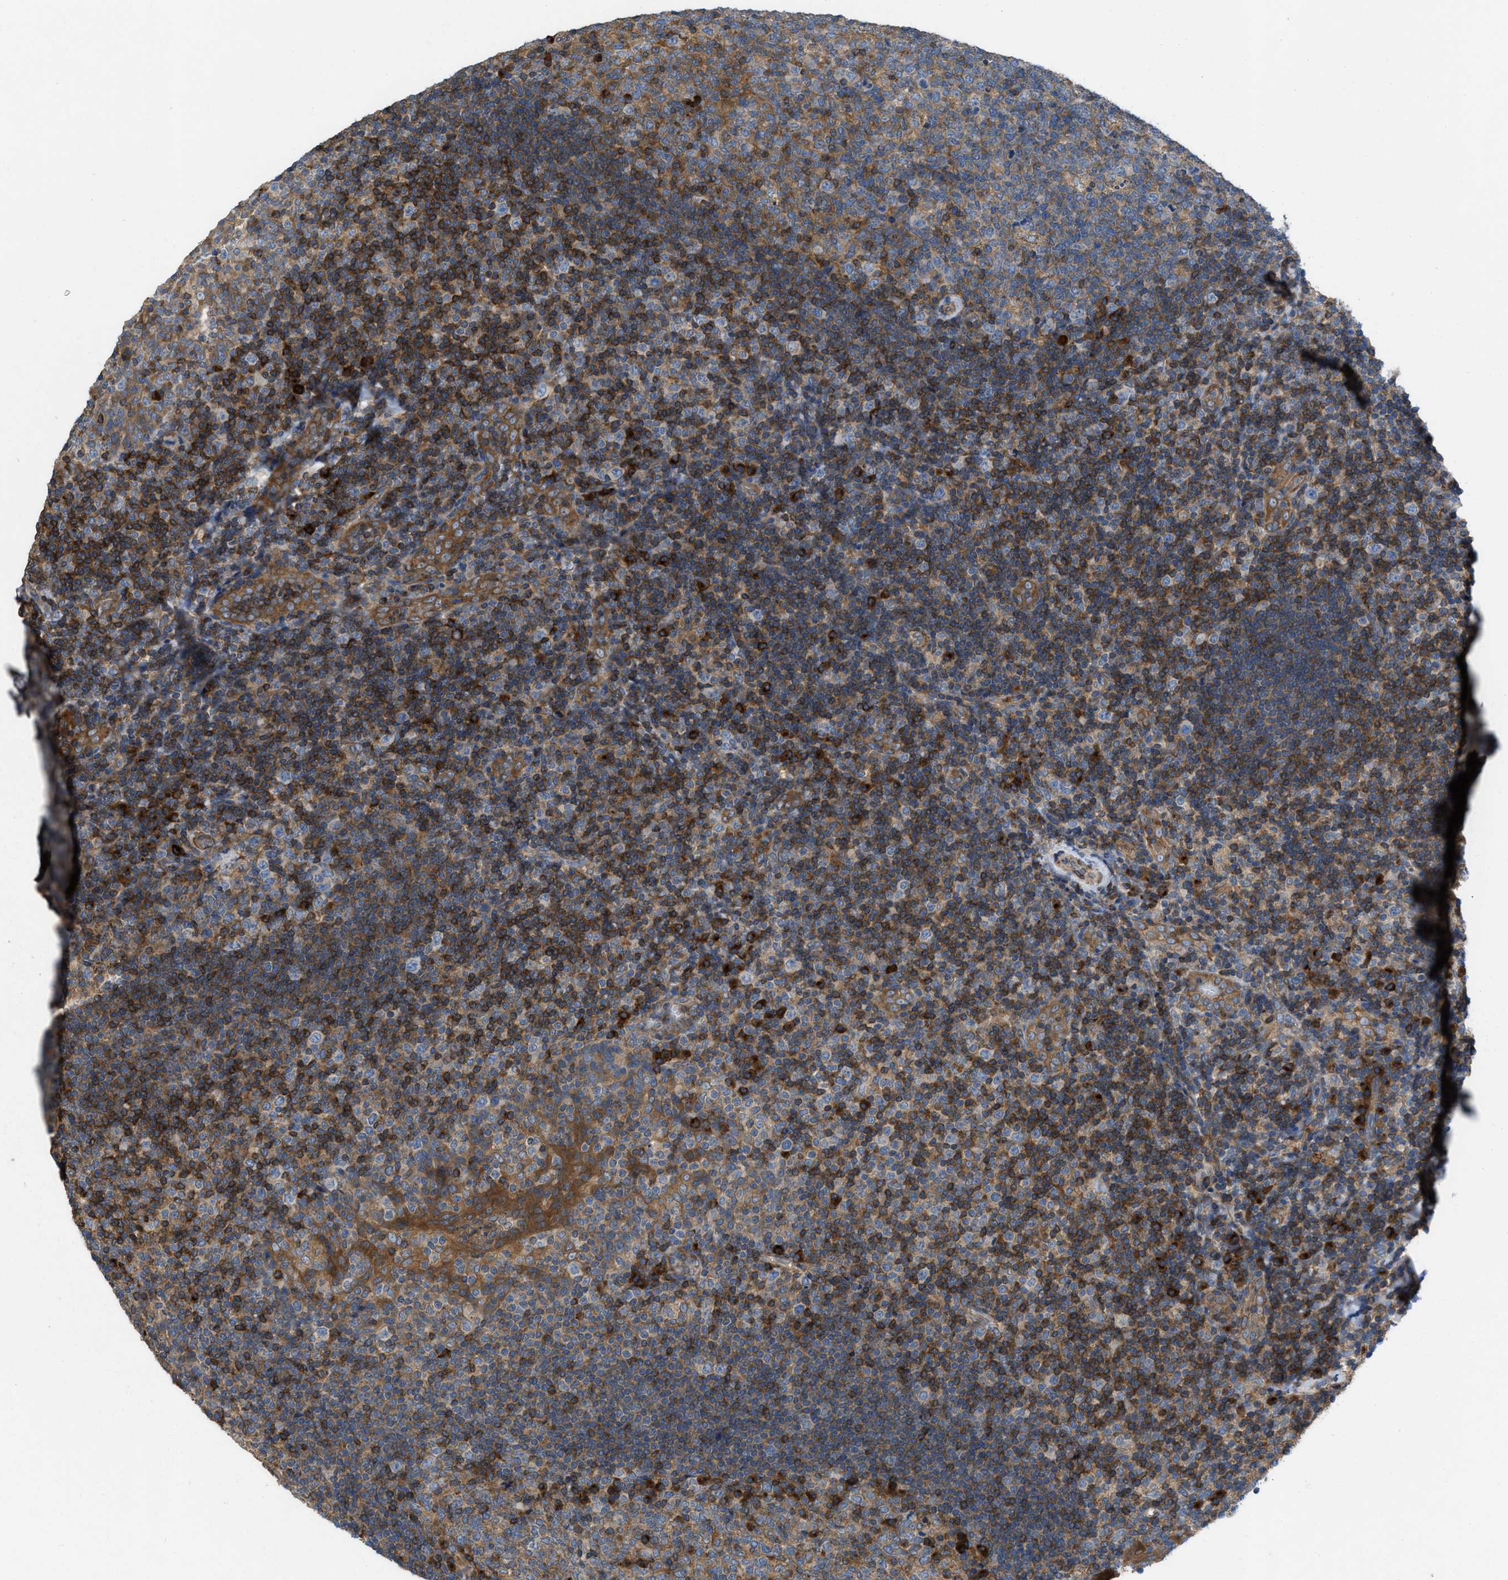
{"staining": {"intensity": "moderate", "quantity": ">75%", "location": "cytoplasmic/membranous"}, "tissue": "tonsil", "cell_type": "Germinal center cells", "image_type": "normal", "snomed": [{"axis": "morphology", "description": "Normal tissue, NOS"}, {"axis": "topography", "description": "Tonsil"}], "caption": "Moderate cytoplasmic/membranous staining is present in approximately >75% of germinal center cells in unremarkable tonsil. (DAB (3,3'-diaminobenzidine) IHC with brightfield microscopy, high magnification).", "gene": "CHKB", "patient": {"sex": "male", "age": 17}}